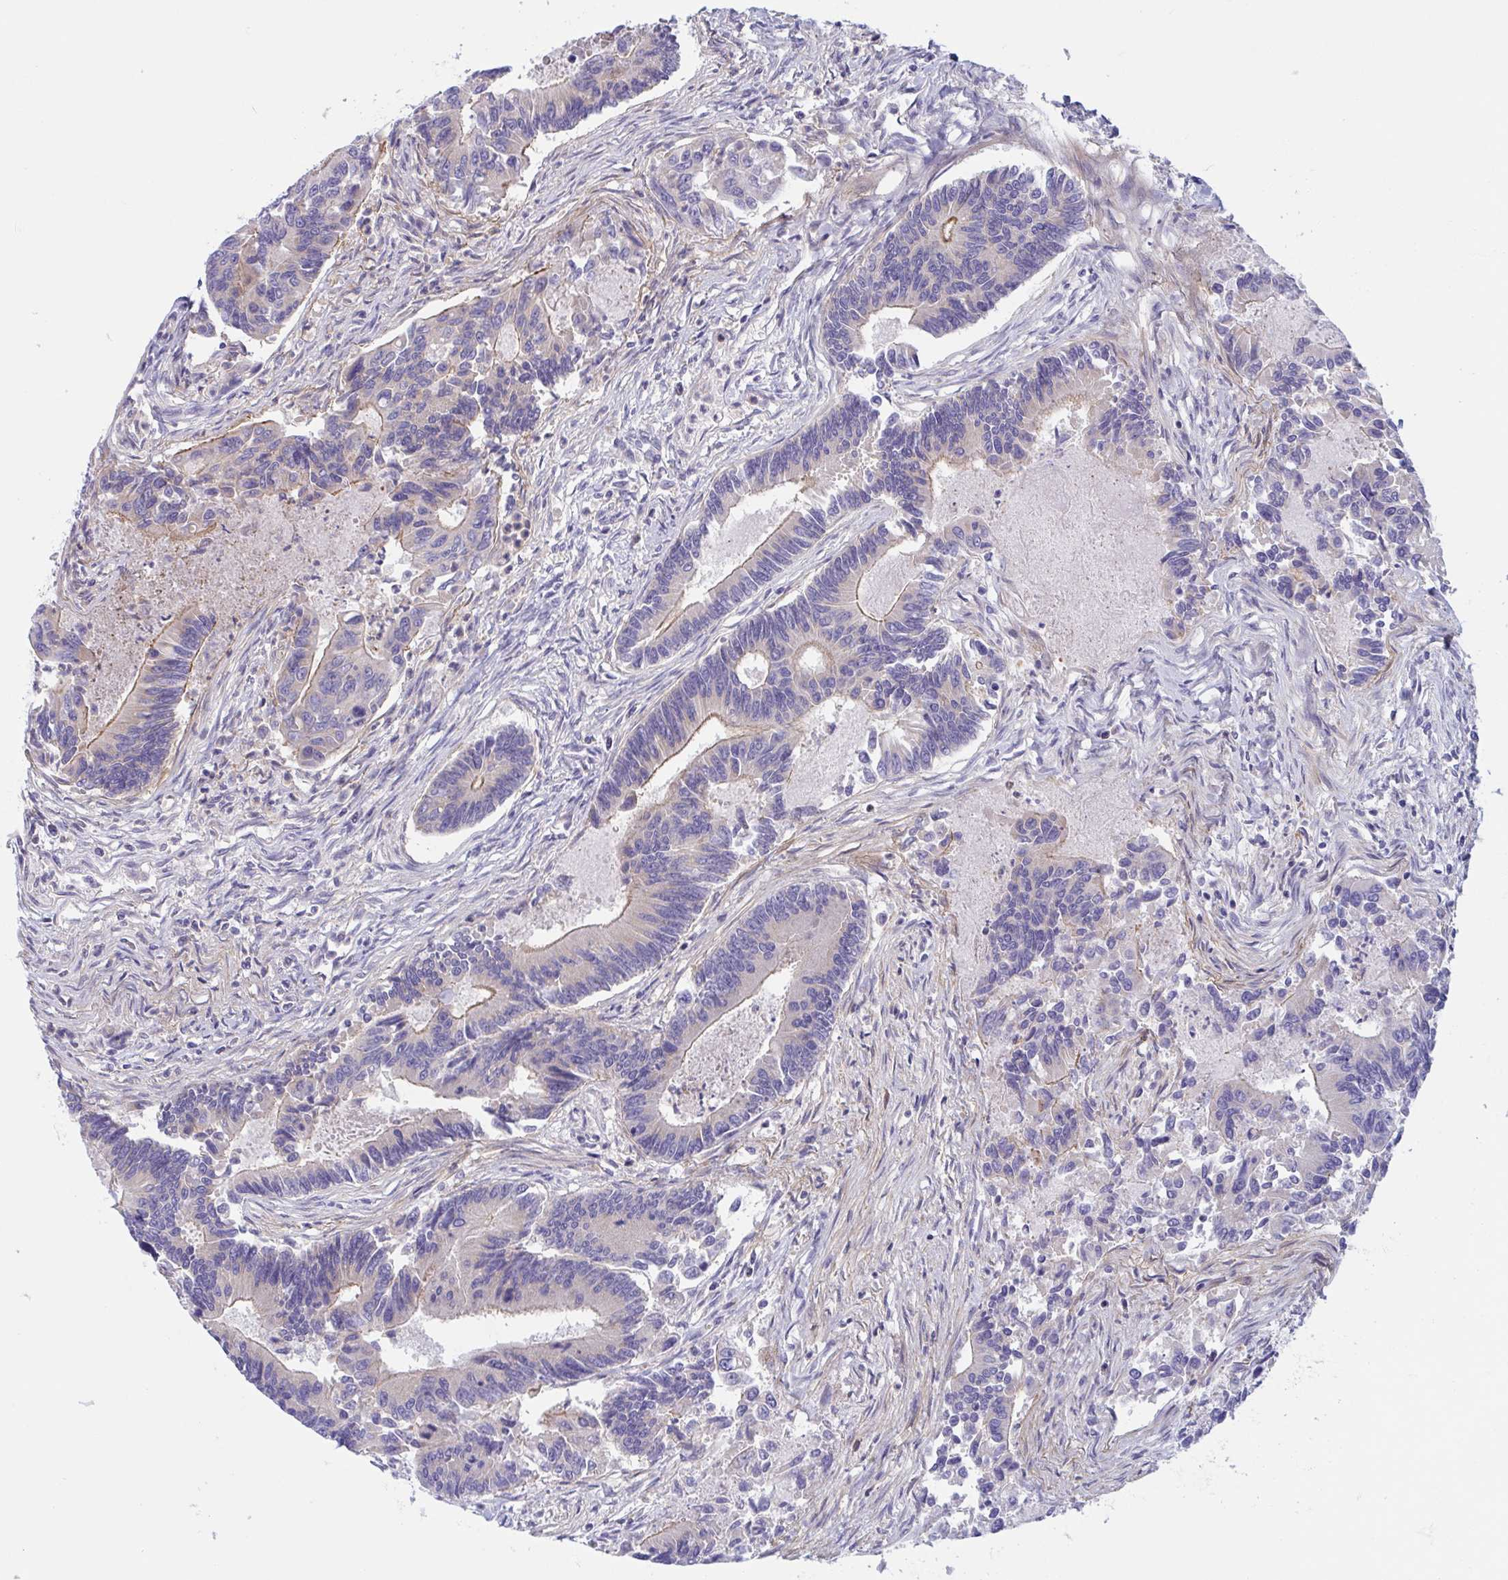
{"staining": {"intensity": "moderate", "quantity": "<25%", "location": "cytoplasmic/membranous"}, "tissue": "colorectal cancer", "cell_type": "Tumor cells", "image_type": "cancer", "snomed": [{"axis": "morphology", "description": "Adenocarcinoma, NOS"}, {"axis": "topography", "description": "Colon"}], "caption": "A brown stain shows moderate cytoplasmic/membranous staining of a protein in human colorectal cancer (adenocarcinoma) tumor cells. (DAB IHC with brightfield microscopy, high magnification).", "gene": "OXLD1", "patient": {"sex": "female", "age": 67}}